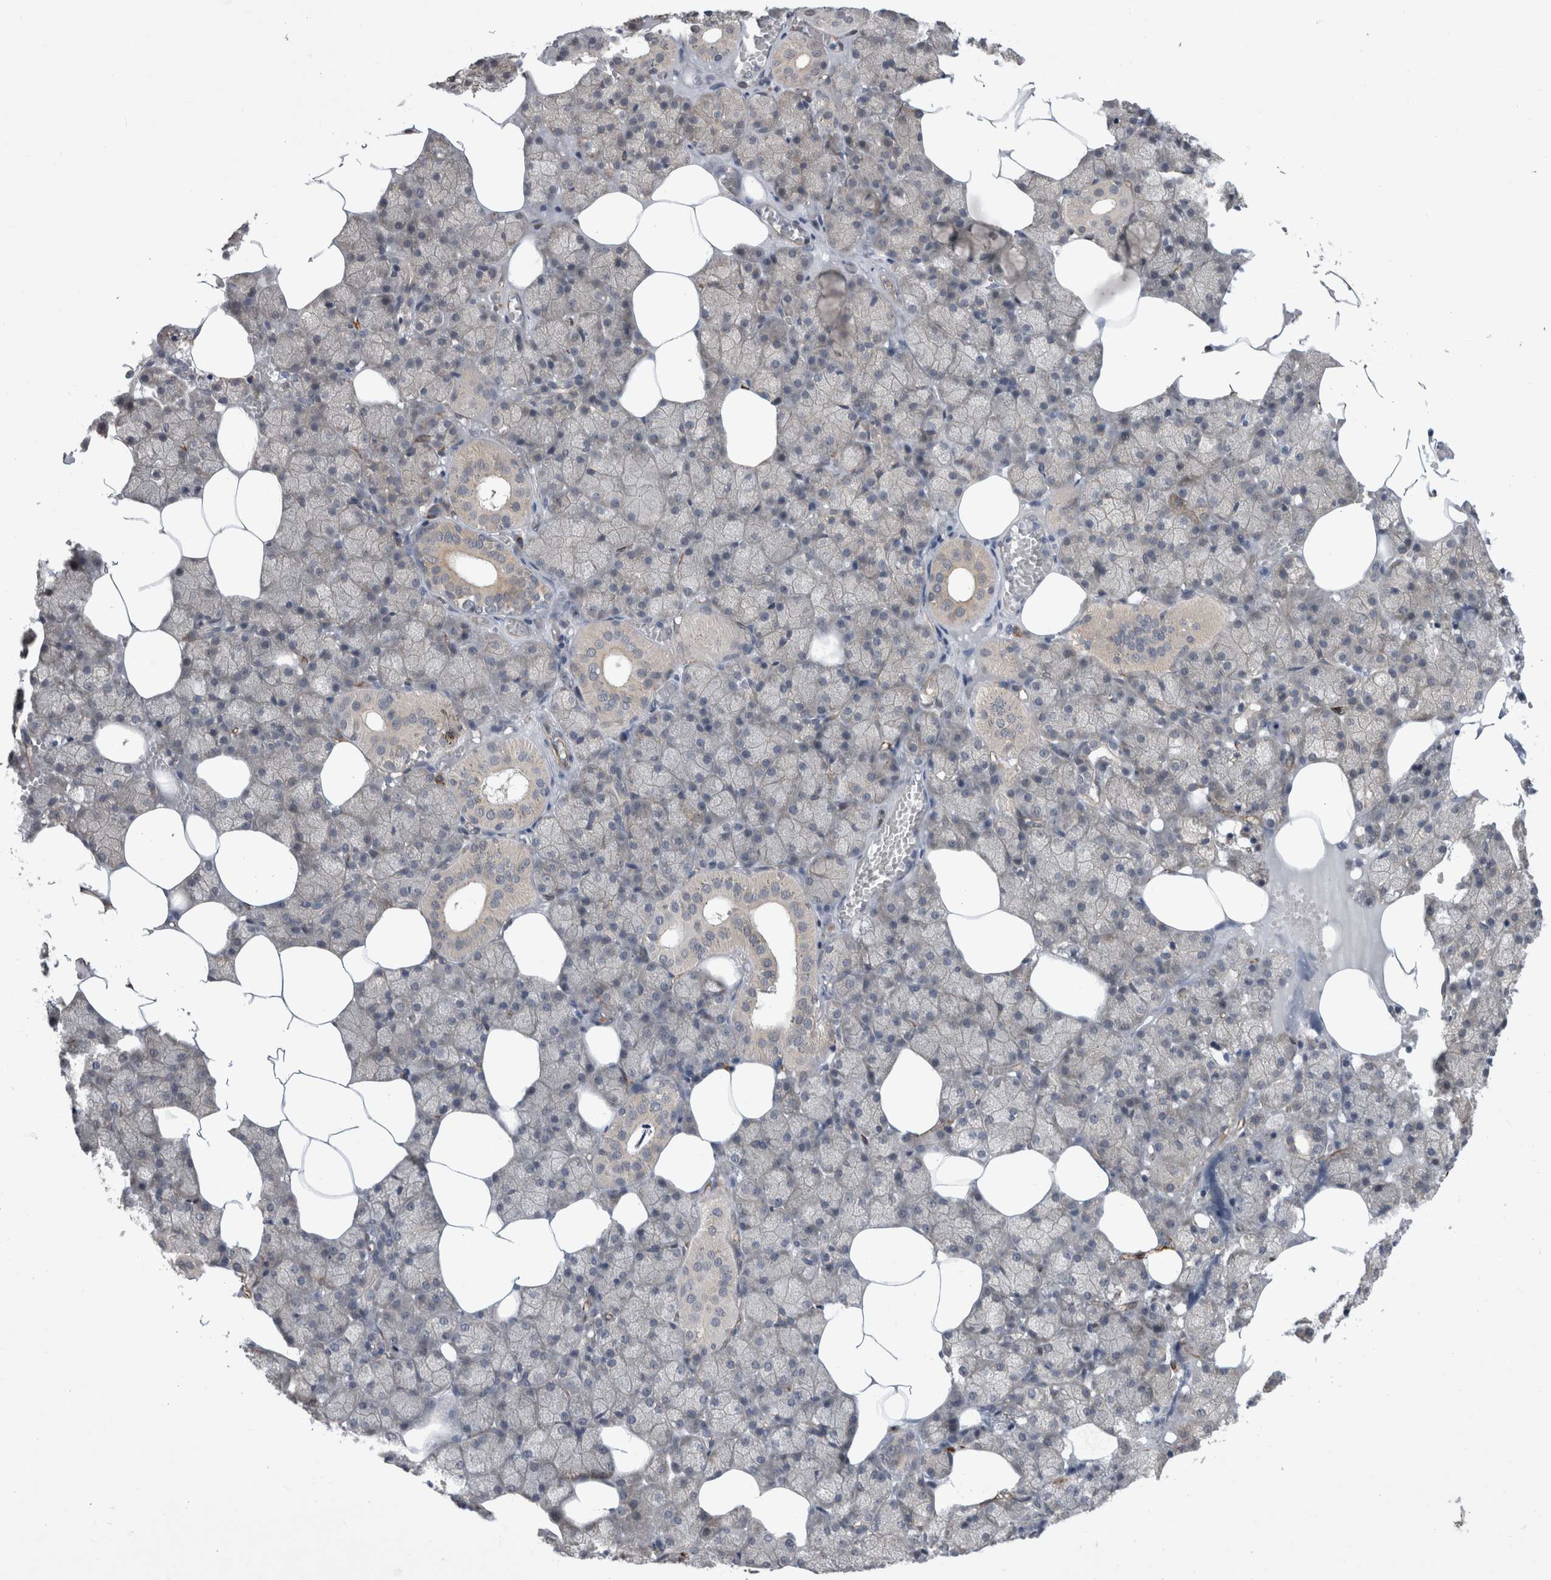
{"staining": {"intensity": "weak", "quantity": "<25%", "location": "cytoplasmic/membranous"}, "tissue": "salivary gland", "cell_type": "Glandular cells", "image_type": "normal", "snomed": [{"axis": "morphology", "description": "Normal tissue, NOS"}, {"axis": "topography", "description": "Salivary gland"}], "caption": "Immunohistochemistry (IHC) image of benign salivary gland stained for a protein (brown), which demonstrates no positivity in glandular cells.", "gene": "FAM83H", "patient": {"sex": "male", "age": 62}}